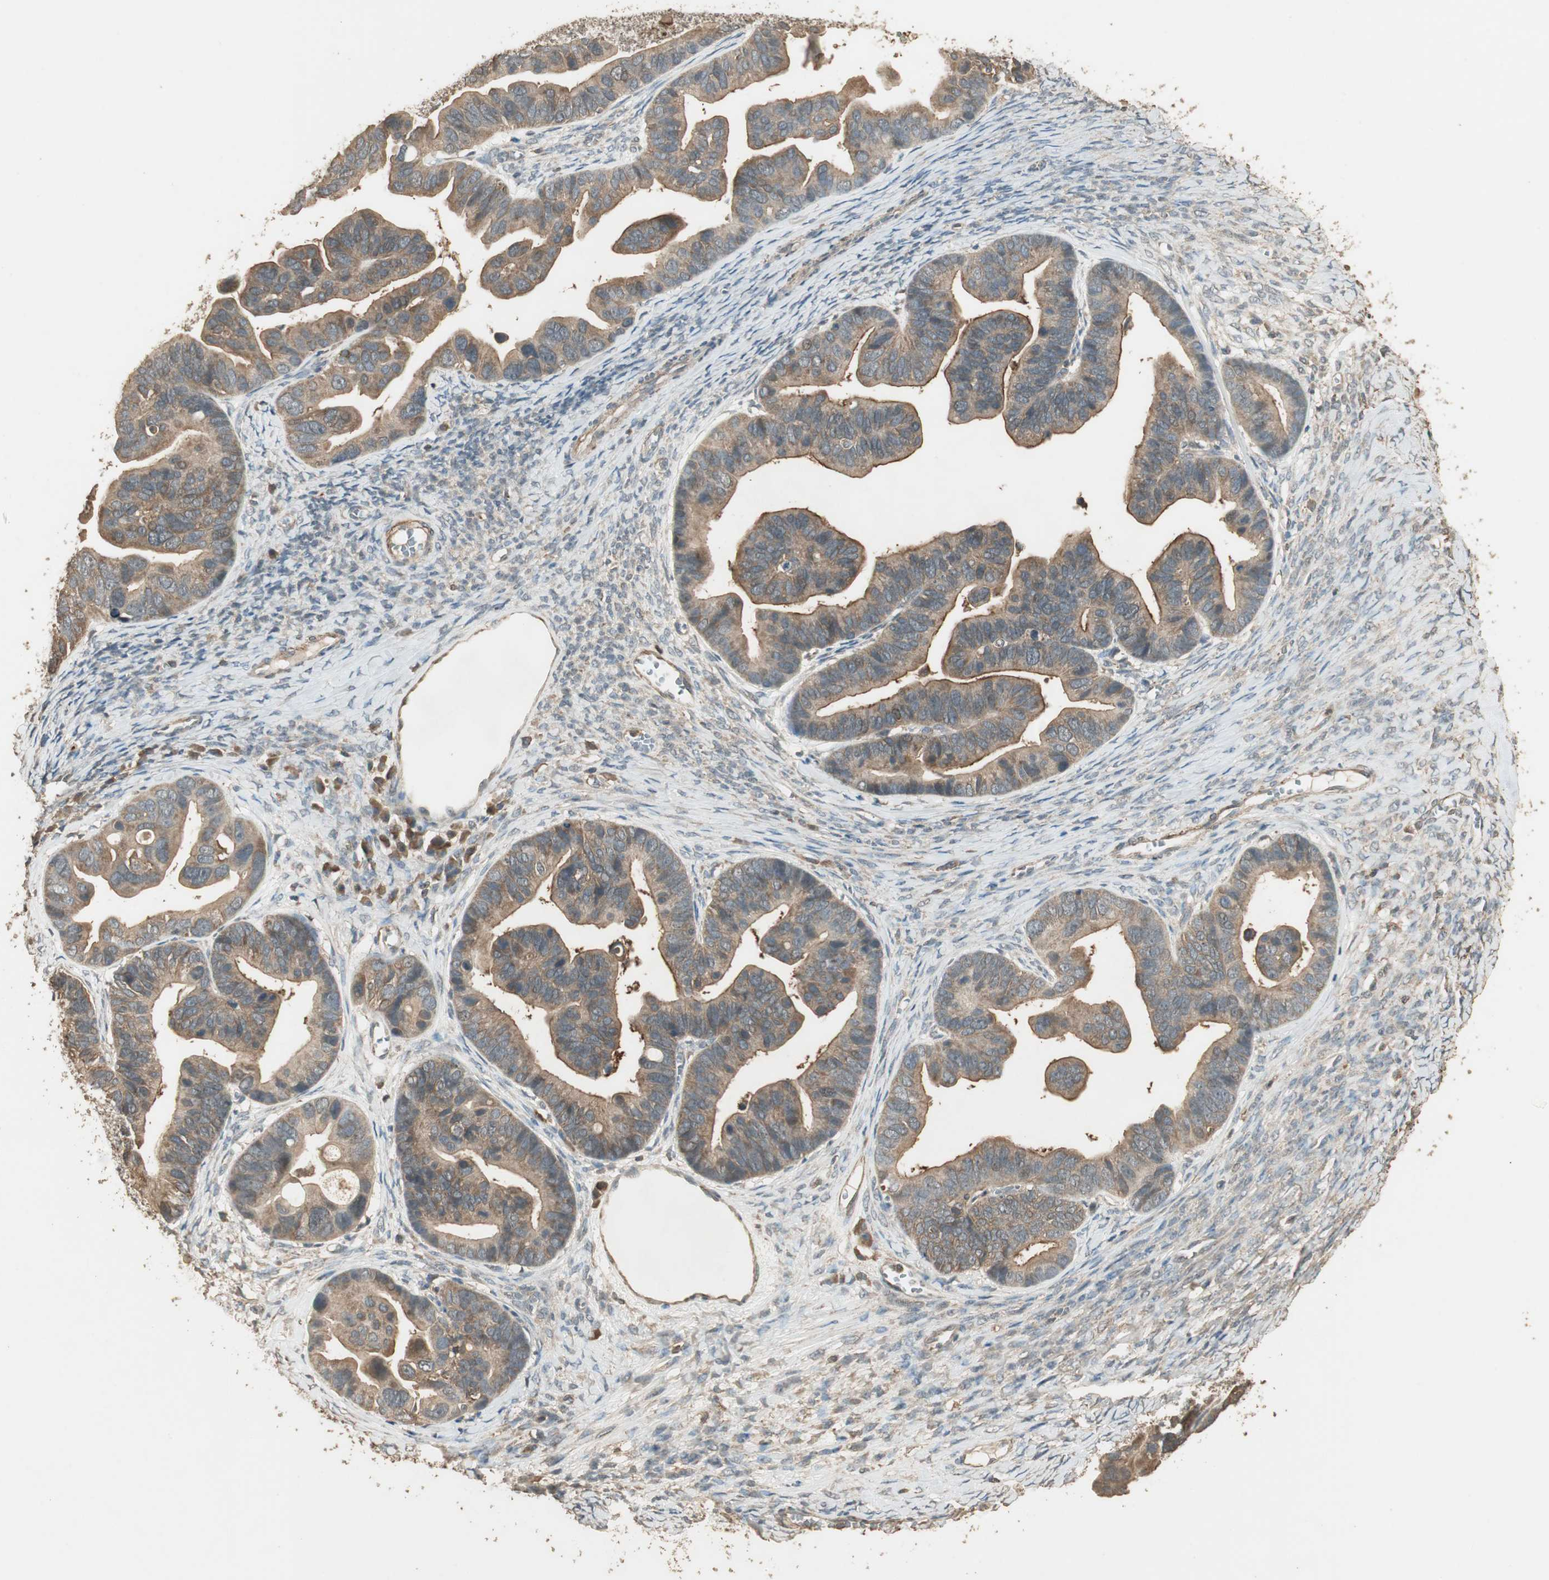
{"staining": {"intensity": "moderate", "quantity": ">75%", "location": "cytoplasmic/membranous"}, "tissue": "ovarian cancer", "cell_type": "Tumor cells", "image_type": "cancer", "snomed": [{"axis": "morphology", "description": "Cystadenocarcinoma, serous, NOS"}, {"axis": "topography", "description": "Ovary"}], "caption": "IHC of human ovarian serous cystadenocarcinoma displays medium levels of moderate cytoplasmic/membranous positivity in approximately >75% of tumor cells.", "gene": "USP2", "patient": {"sex": "female", "age": 56}}